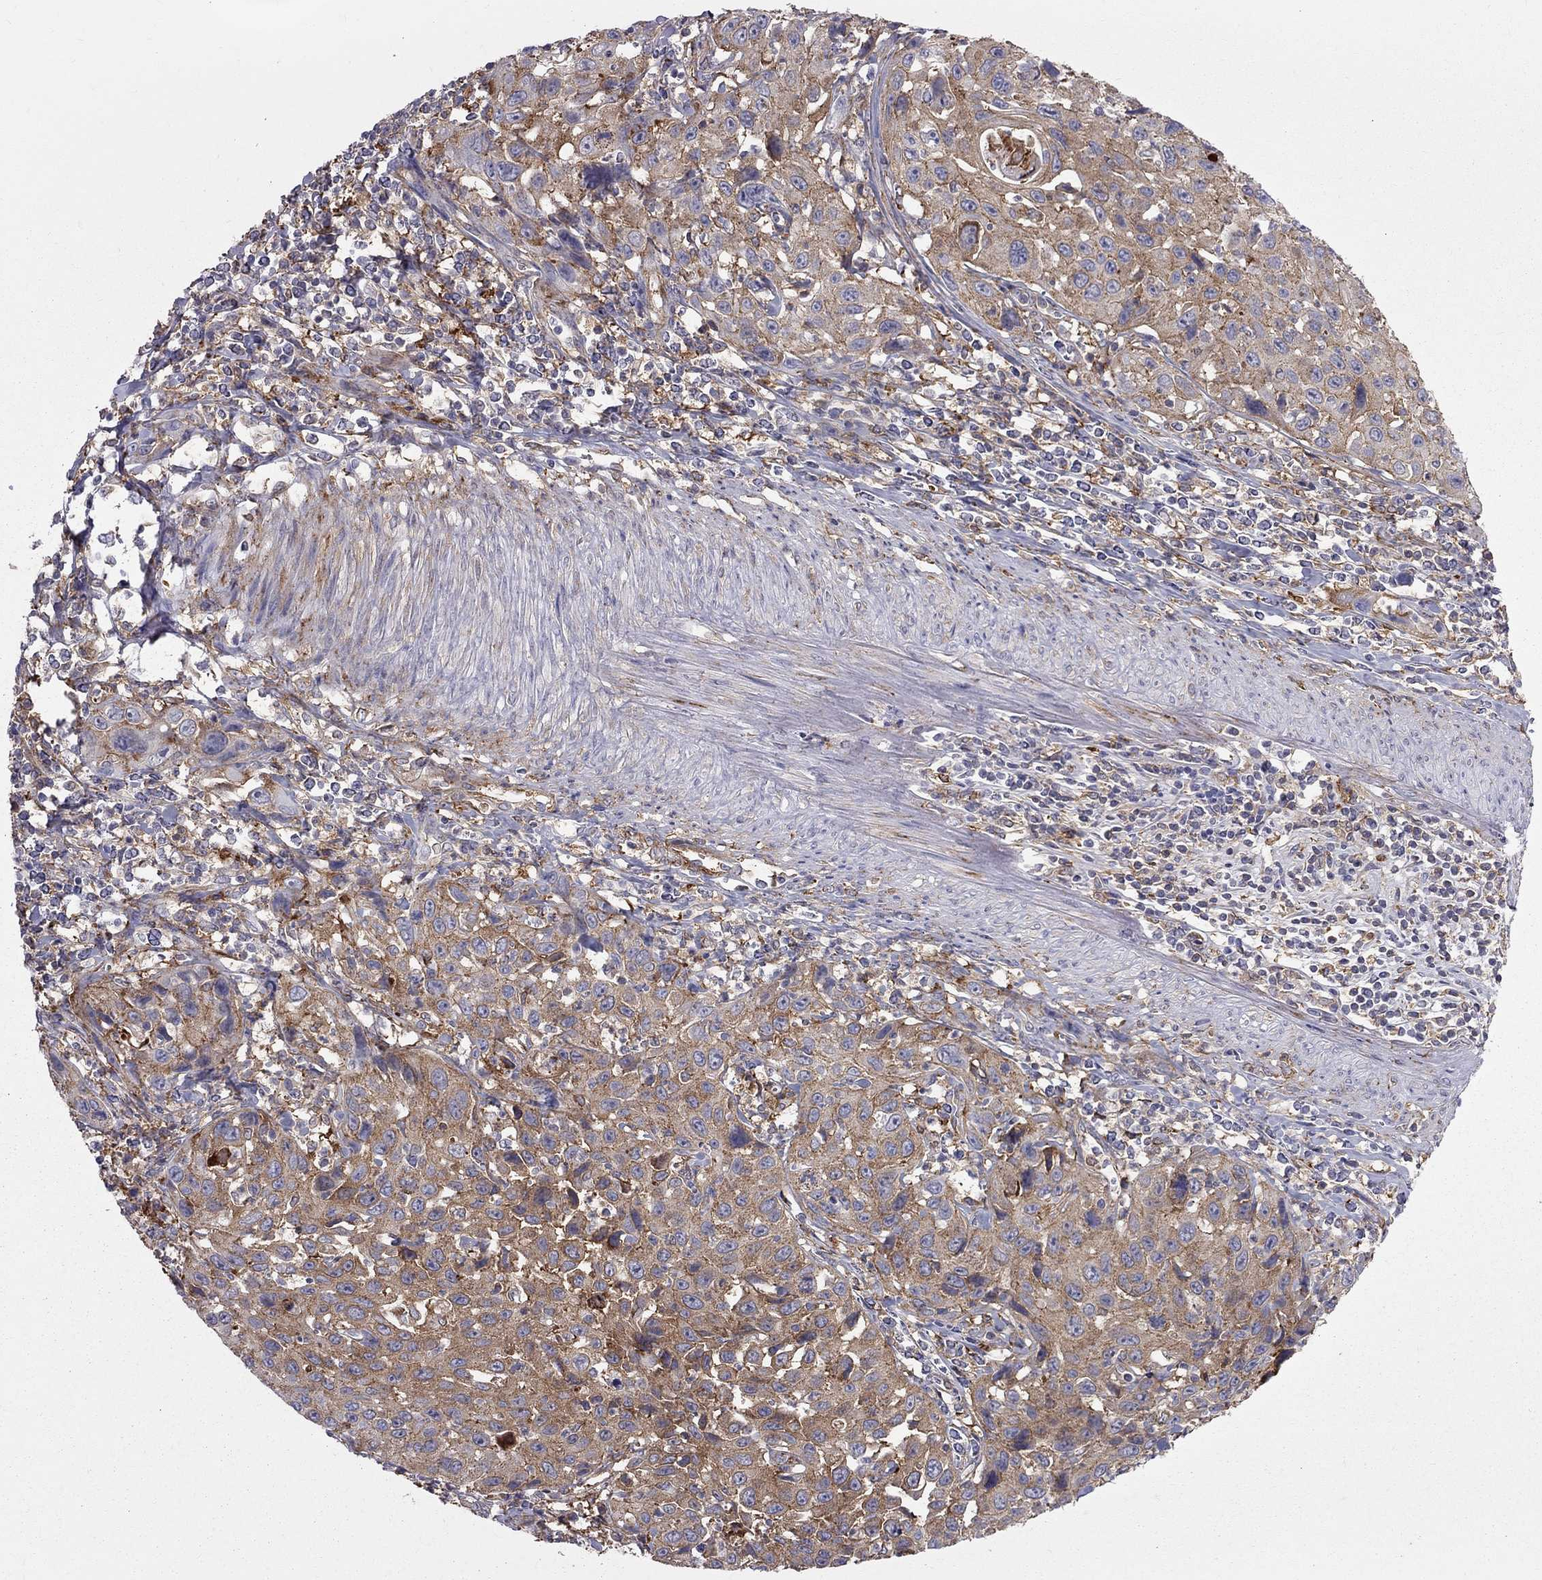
{"staining": {"intensity": "moderate", "quantity": ">75%", "location": "cytoplasmic/membranous"}, "tissue": "cervical cancer", "cell_type": "Tumor cells", "image_type": "cancer", "snomed": [{"axis": "morphology", "description": "Squamous cell carcinoma, NOS"}, {"axis": "topography", "description": "Cervix"}], "caption": "There is medium levels of moderate cytoplasmic/membranous positivity in tumor cells of squamous cell carcinoma (cervical), as demonstrated by immunohistochemical staining (brown color).", "gene": "EIF4E3", "patient": {"sex": "female", "age": 26}}